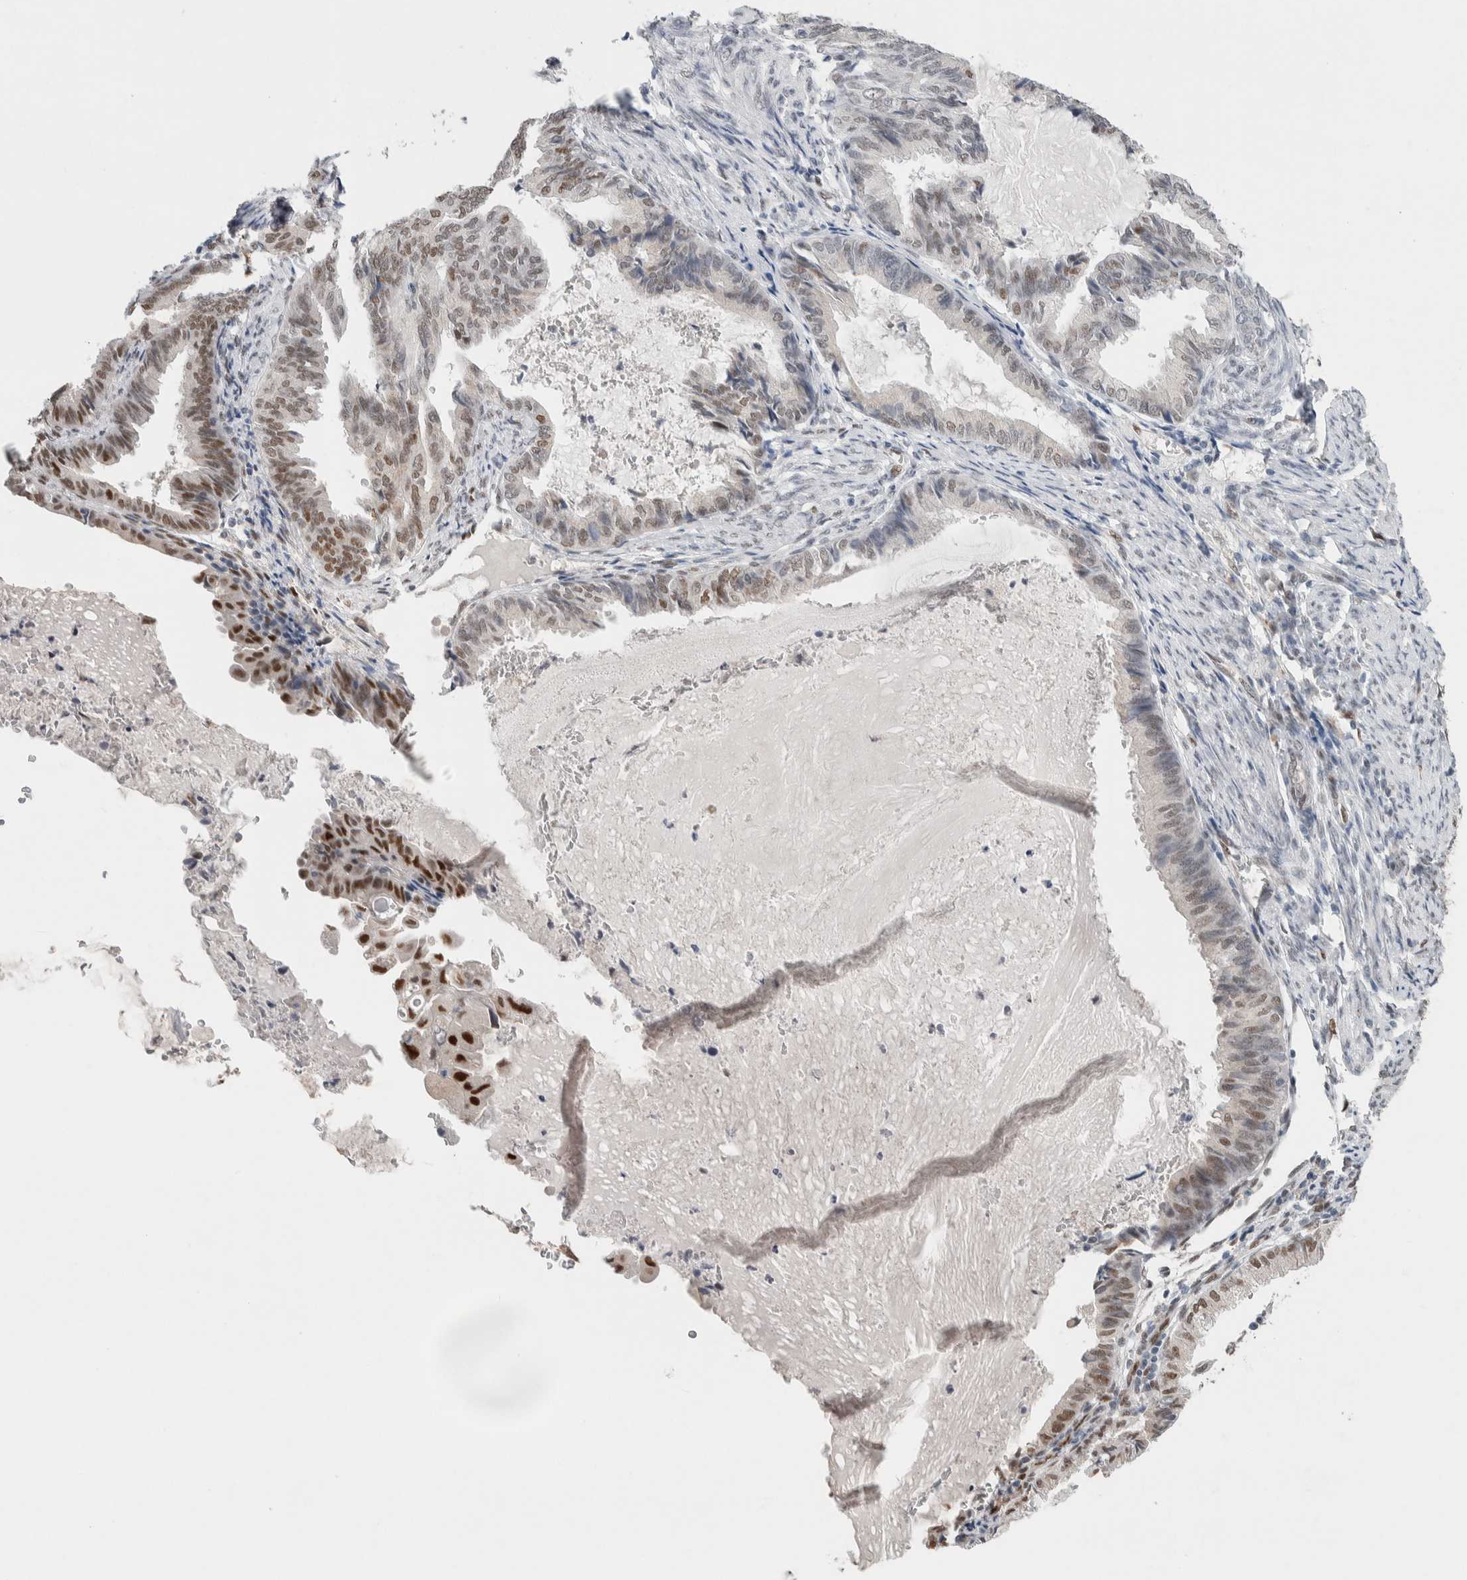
{"staining": {"intensity": "moderate", "quantity": "25%-75%", "location": "nuclear"}, "tissue": "endometrial cancer", "cell_type": "Tumor cells", "image_type": "cancer", "snomed": [{"axis": "morphology", "description": "Adenocarcinoma, NOS"}, {"axis": "topography", "description": "Endometrium"}], "caption": "Approximately 25%-75% of tumor cells in human endometrial cancer (adenocarcinoma) reveal moderate nuclear protein positivity as visualized by brown immunohistochemical staining.", "gene": "PRMT1", "patient": {"sex": "female", "age": 86}}